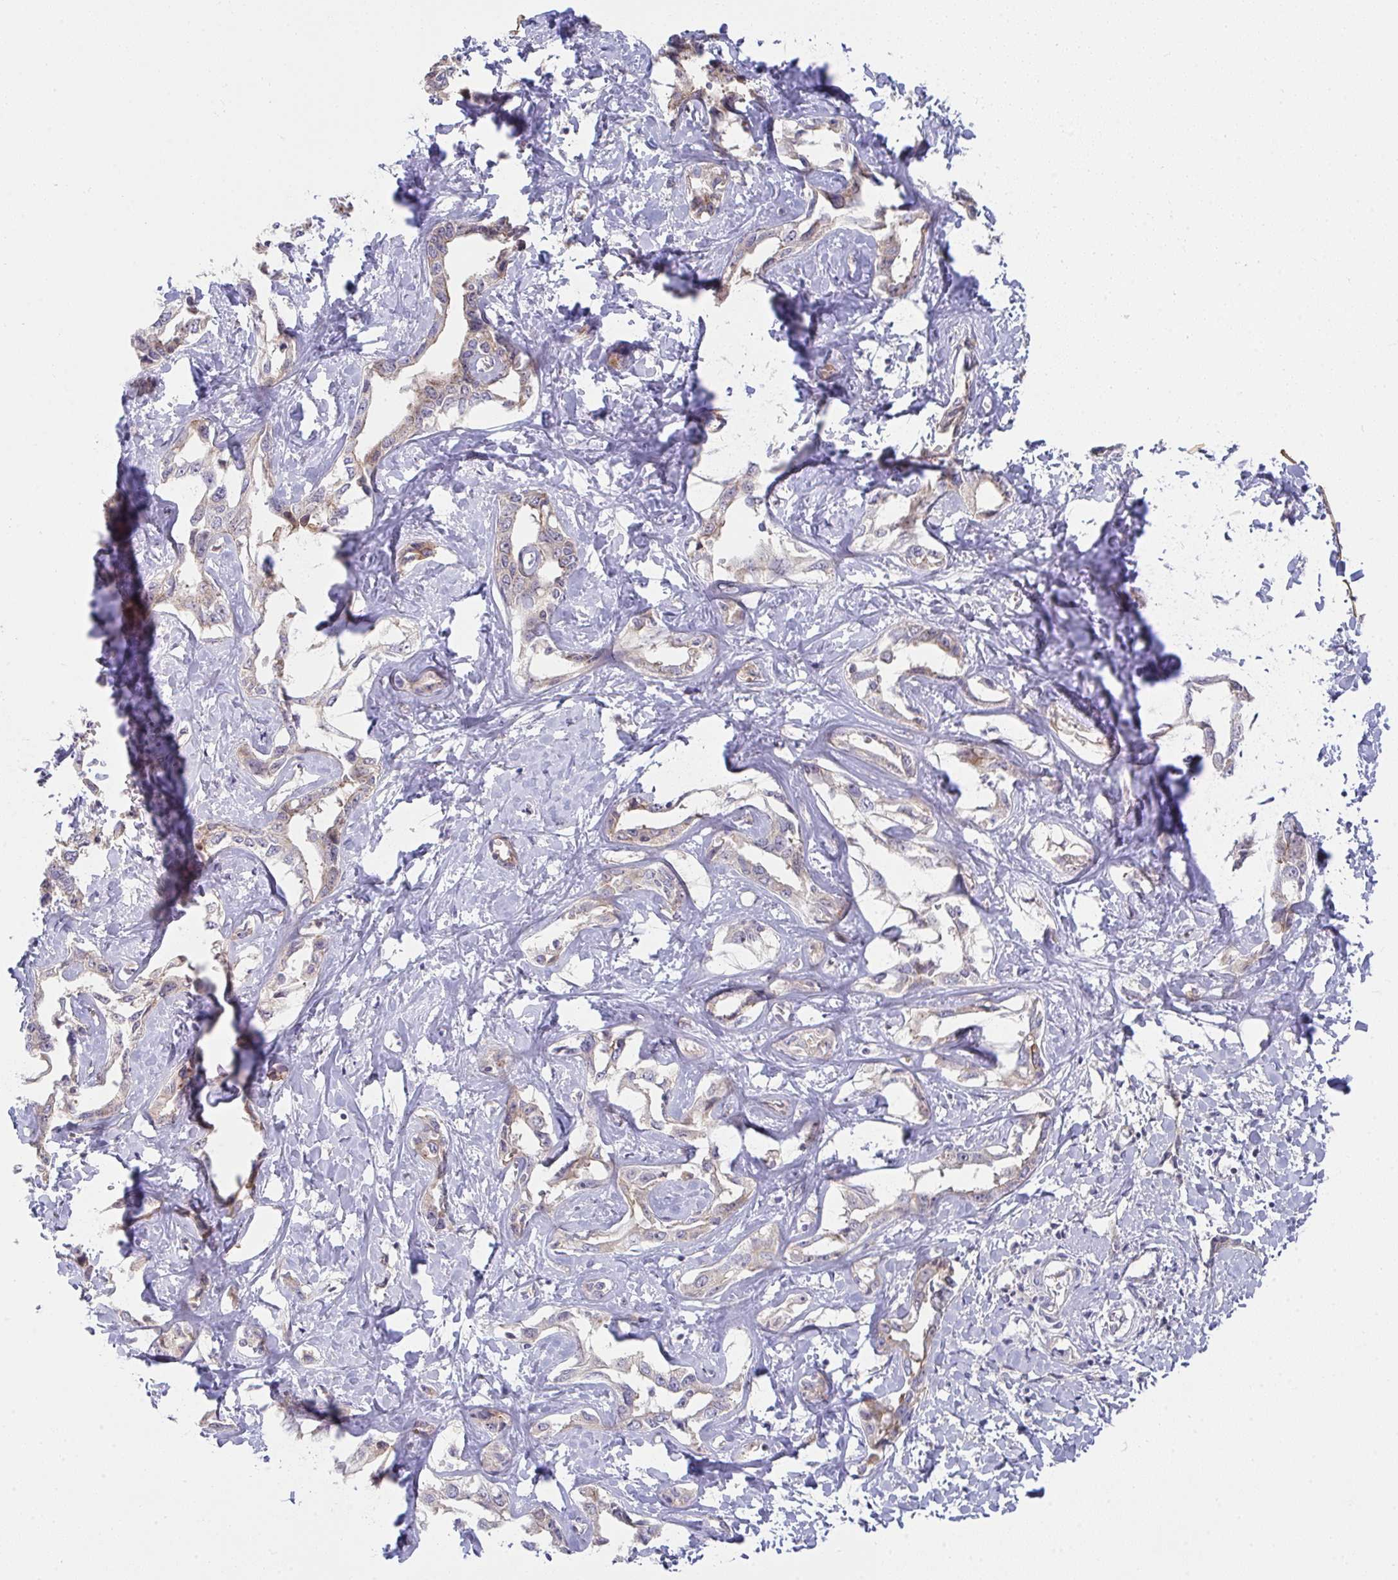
{"staining": {"intensity": "moderate", "quantity": "<25%", "location": "cytoplasmic/membranous"}, "tissue": "liver cancer", "cell_type": "Tumor cells", "image_type": "cancer", "snomed": [{"axis": "morphology", "description": "Cholangiocarcinoma"}, {"axis": "topography", "description": "Liver"}], "caption": "The histopathology image reveals immunohistochemical staining of liver cancer (cholangiocarcinoma). There is moderate cytoplasmic/membranous positivity is present in approximately <25% of tumor cells.", "gene": "CASP9", "patient": {"sex": "male", "age": 59}}